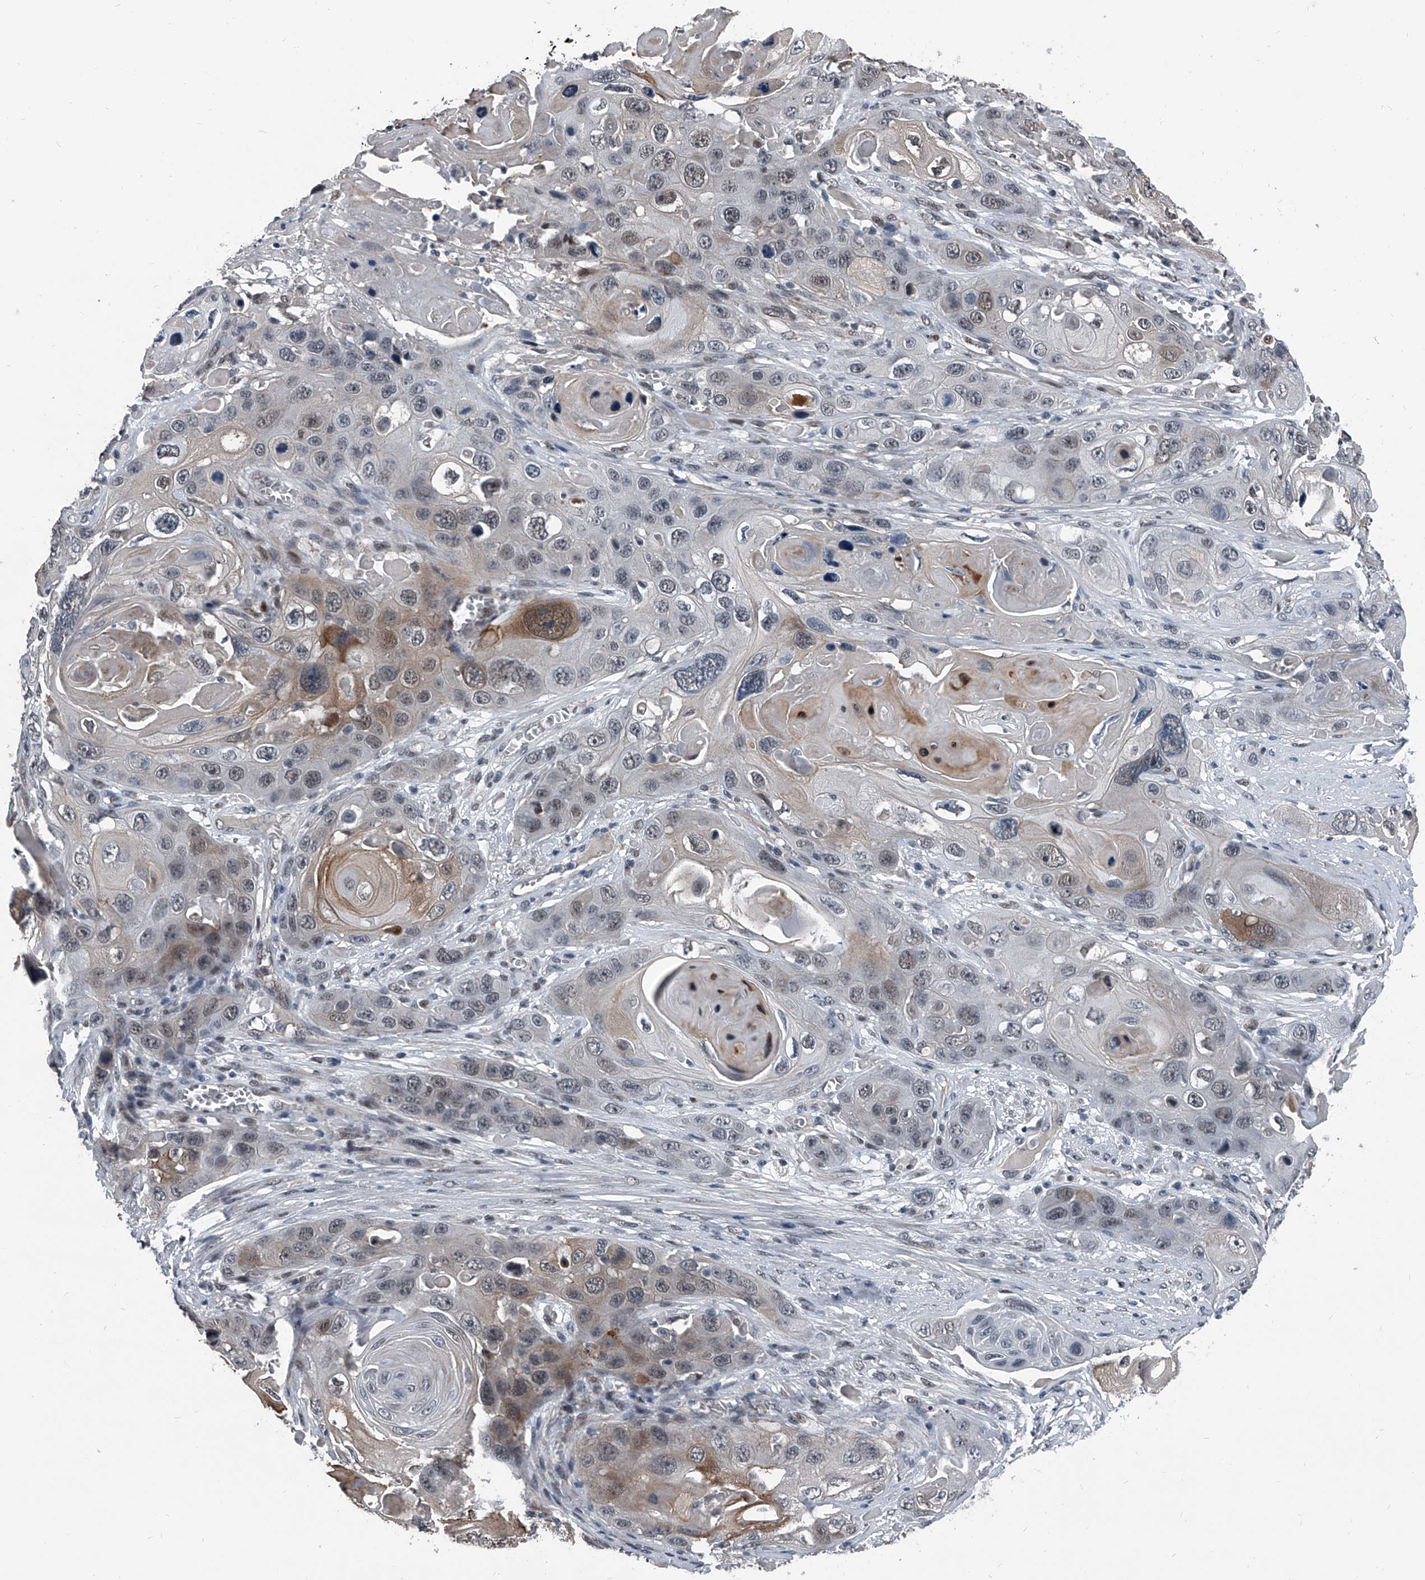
{"staining": {"intensity": "moderate", "quantity": "<25%", "location": "cytoplasmic/membranous,nuclear"}, "tissue": "skin cancer", "cell_type": "Tumor cells", "image_type": "cancer", "snomed": [{"axis": "morphology", "description": "Squamous cell carcinoma, NOS"}, {"axis": "topography", "description": "Skin"}], "caption": "Human skin cancer (squamous cell carcinoma) stained with a brown dye reveals moderate cytoplasmic/membranous and nuclear positive positivity in about <25% of tumor cells.", "gene": "MEN1", "patient": {"sex": "male", "age": 55}}